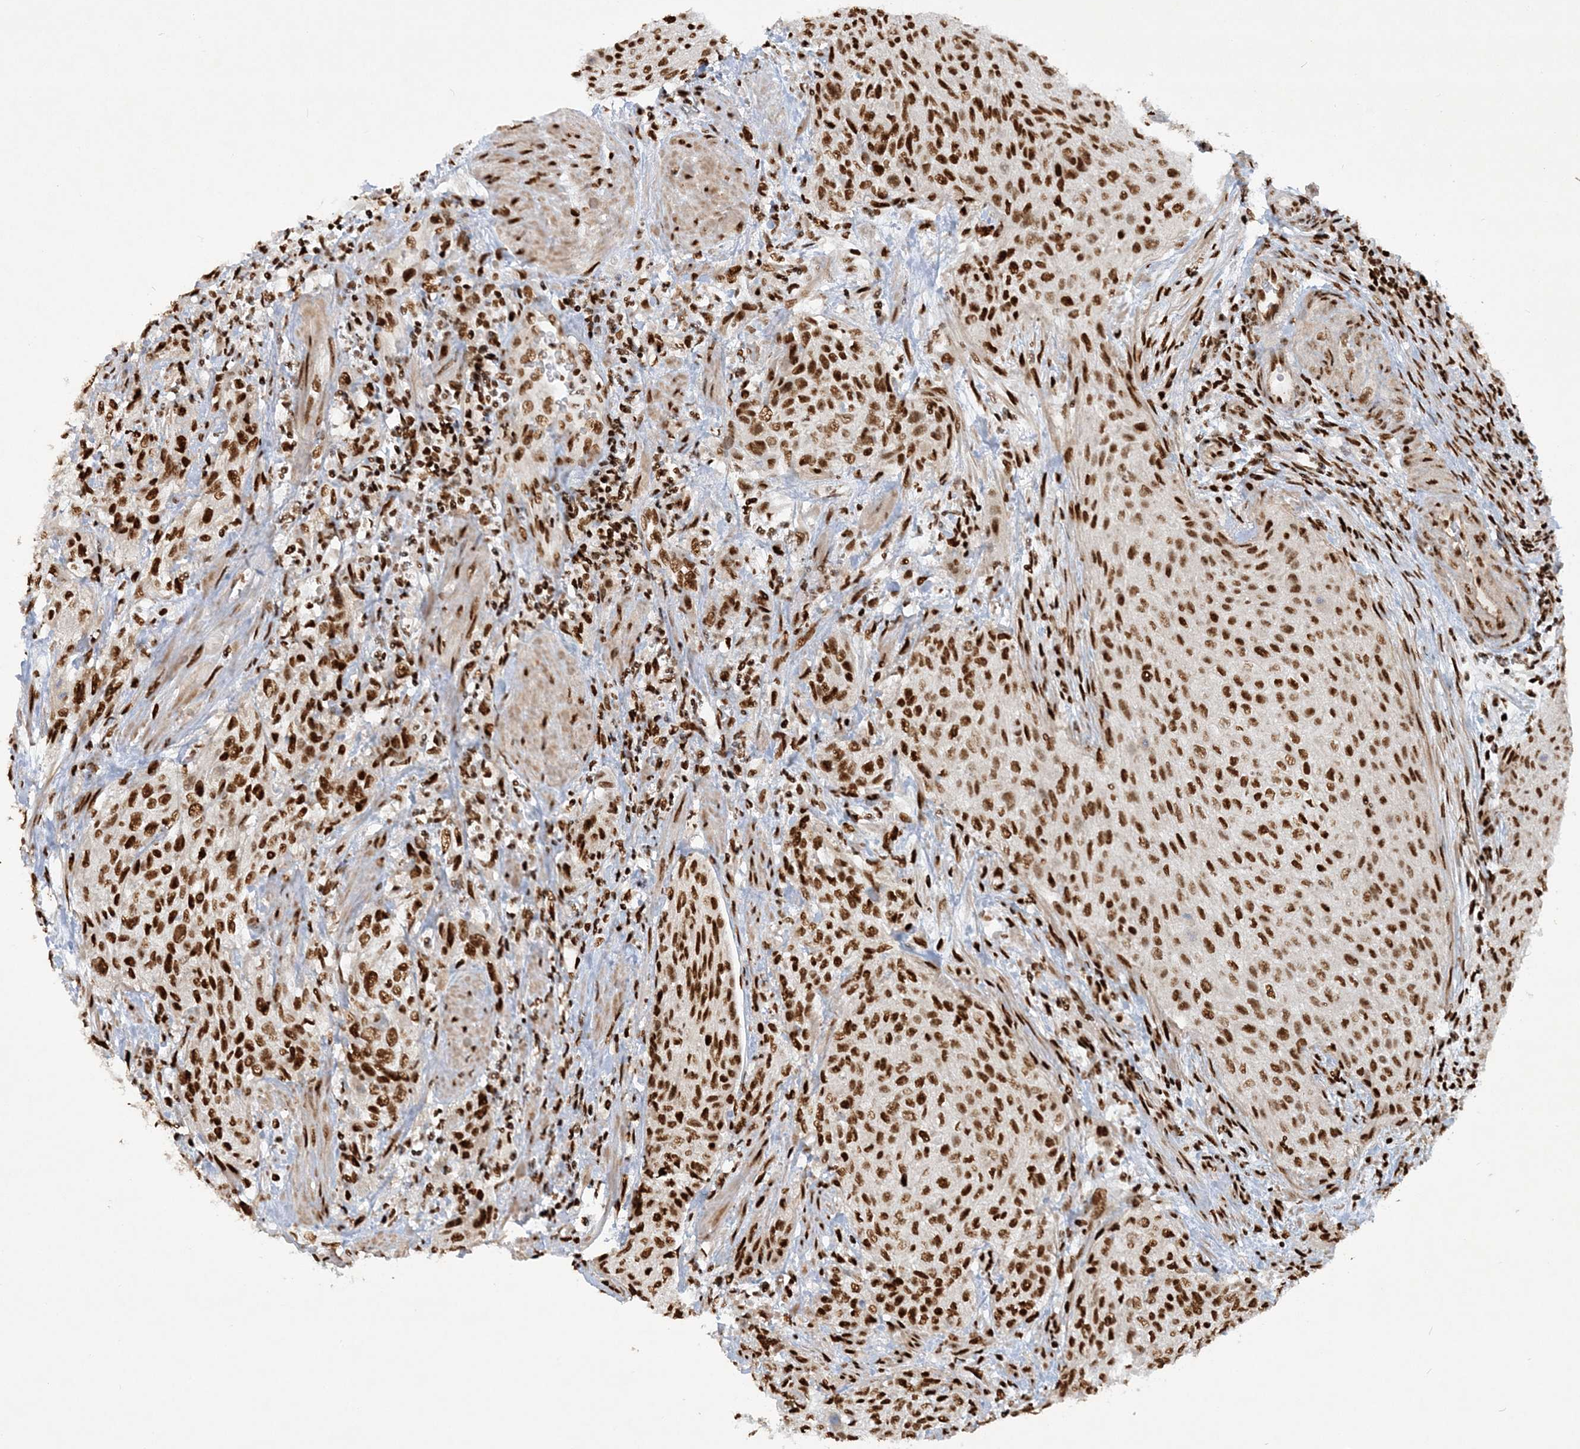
{"staining": {"intensity": "strong", "quantity": ">75%", "location": "nuclear"}, "tissue": "urothelial cancer", "cell_type": "Tumor cells", "image_type": "cancer", "snomed": [{"axis": "morphology", "description": "Urothelial carcinoma, High grade"}, {"axis": "topography", "description": "Urinary bladder"}], "caption": "About >75% of tumor cells in human urothelial cancer reveal strong nuclear protein expression as visualized by brown immunohistochemical staining.", "gene": "DELE1", "patient": {"sex": "male", "age": 35}}